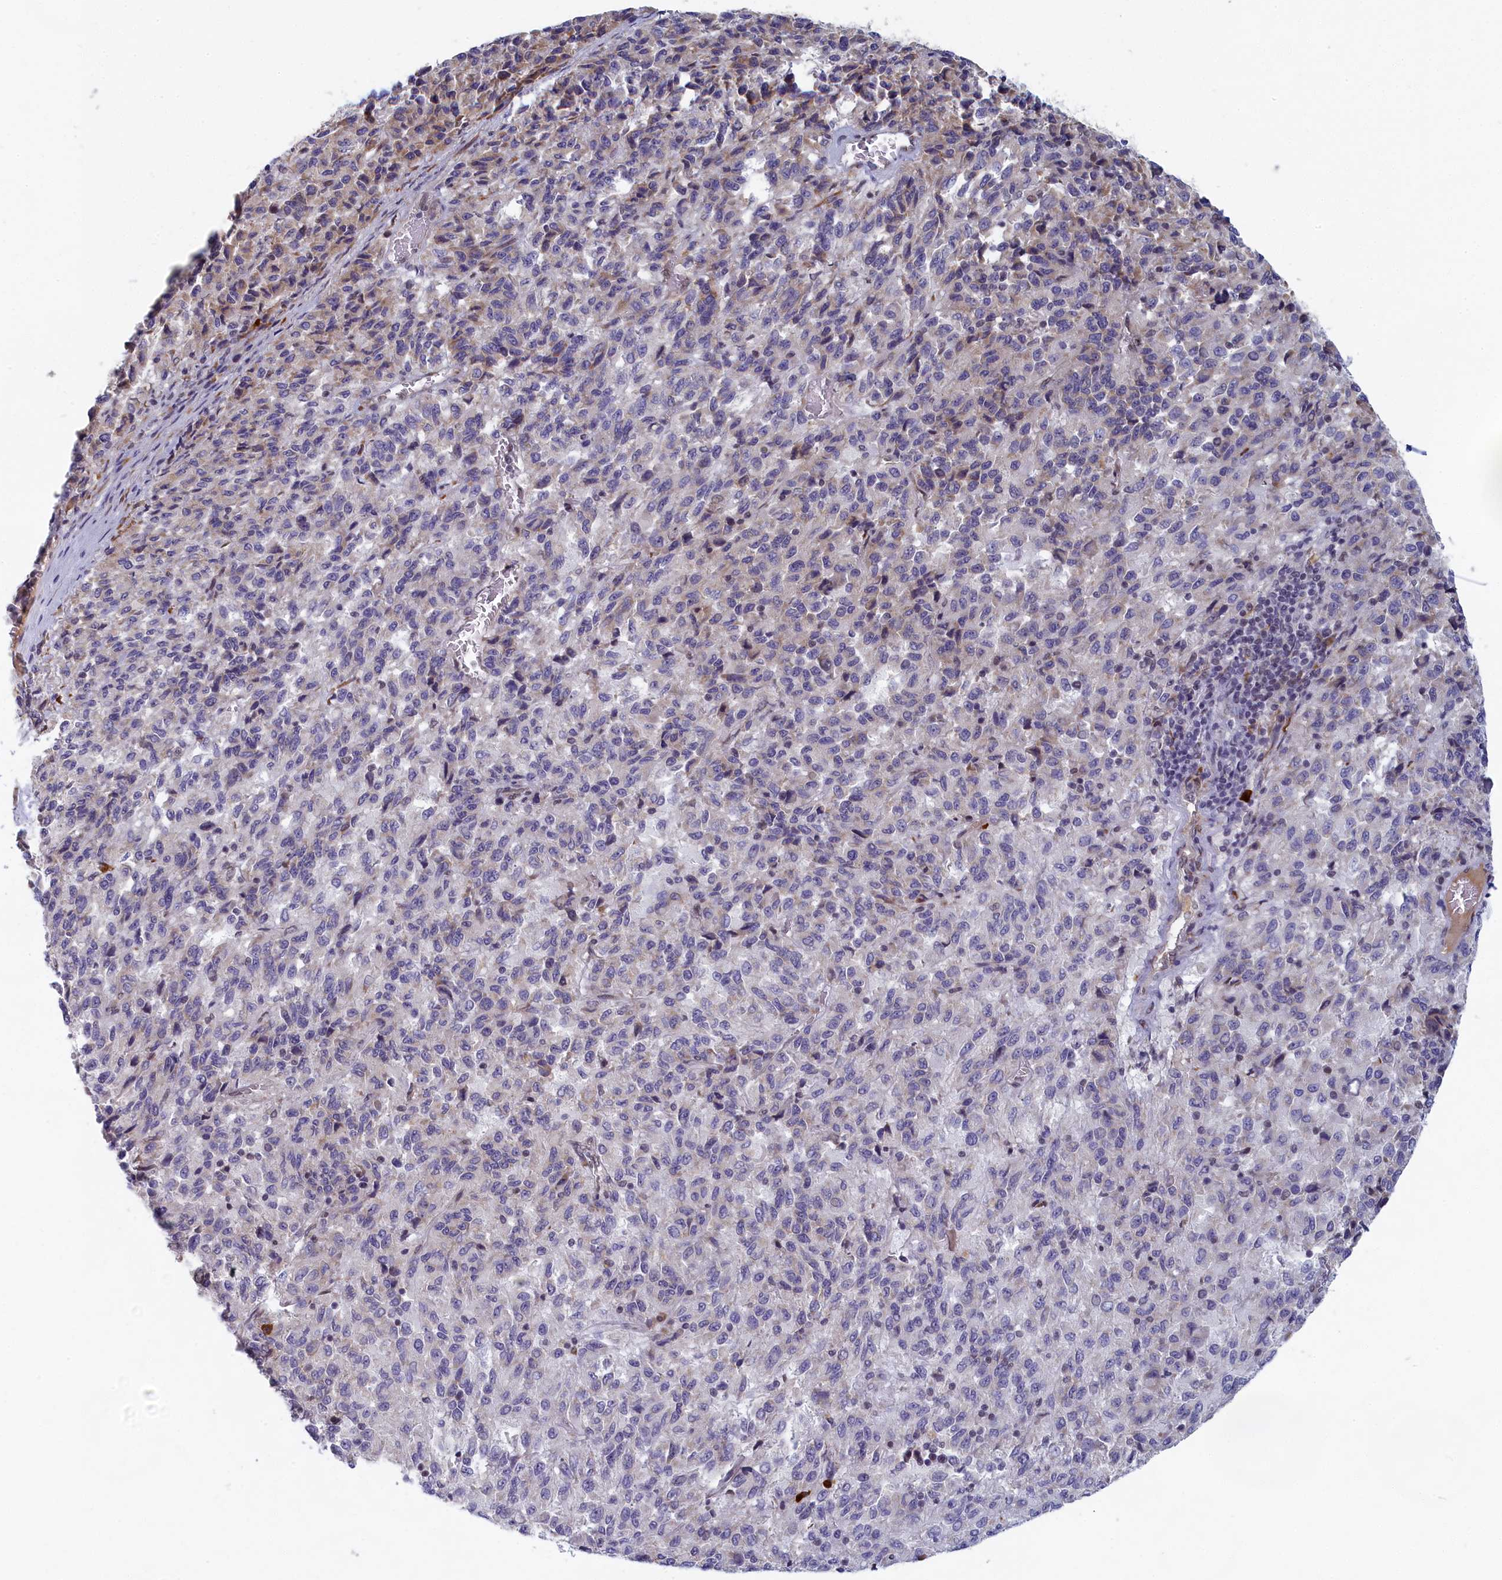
{"staining": {"intensity": "negative", "quantity": "none", "location": "none"}, "tissue": "melanoma", "cell_type": "Tumor cells", "image_type": "cancer", "snomed": [{"axis": "morphology", "description": "Malignant melanoma, Metastatic site"}, {"axis": "topography", "description": "Lung"}], "caption": "This image is of melanoma stained with immunohistochemistry to label a protein in brown with the nuclei are counter-stained blue. There is no positivity in tumor cells. (Brightfield microscopy of DAB immunohistochemistry (IHC) at high magnification).", "gene": "DNAJC17", "patient": {"sex": "male", "age": 64}}